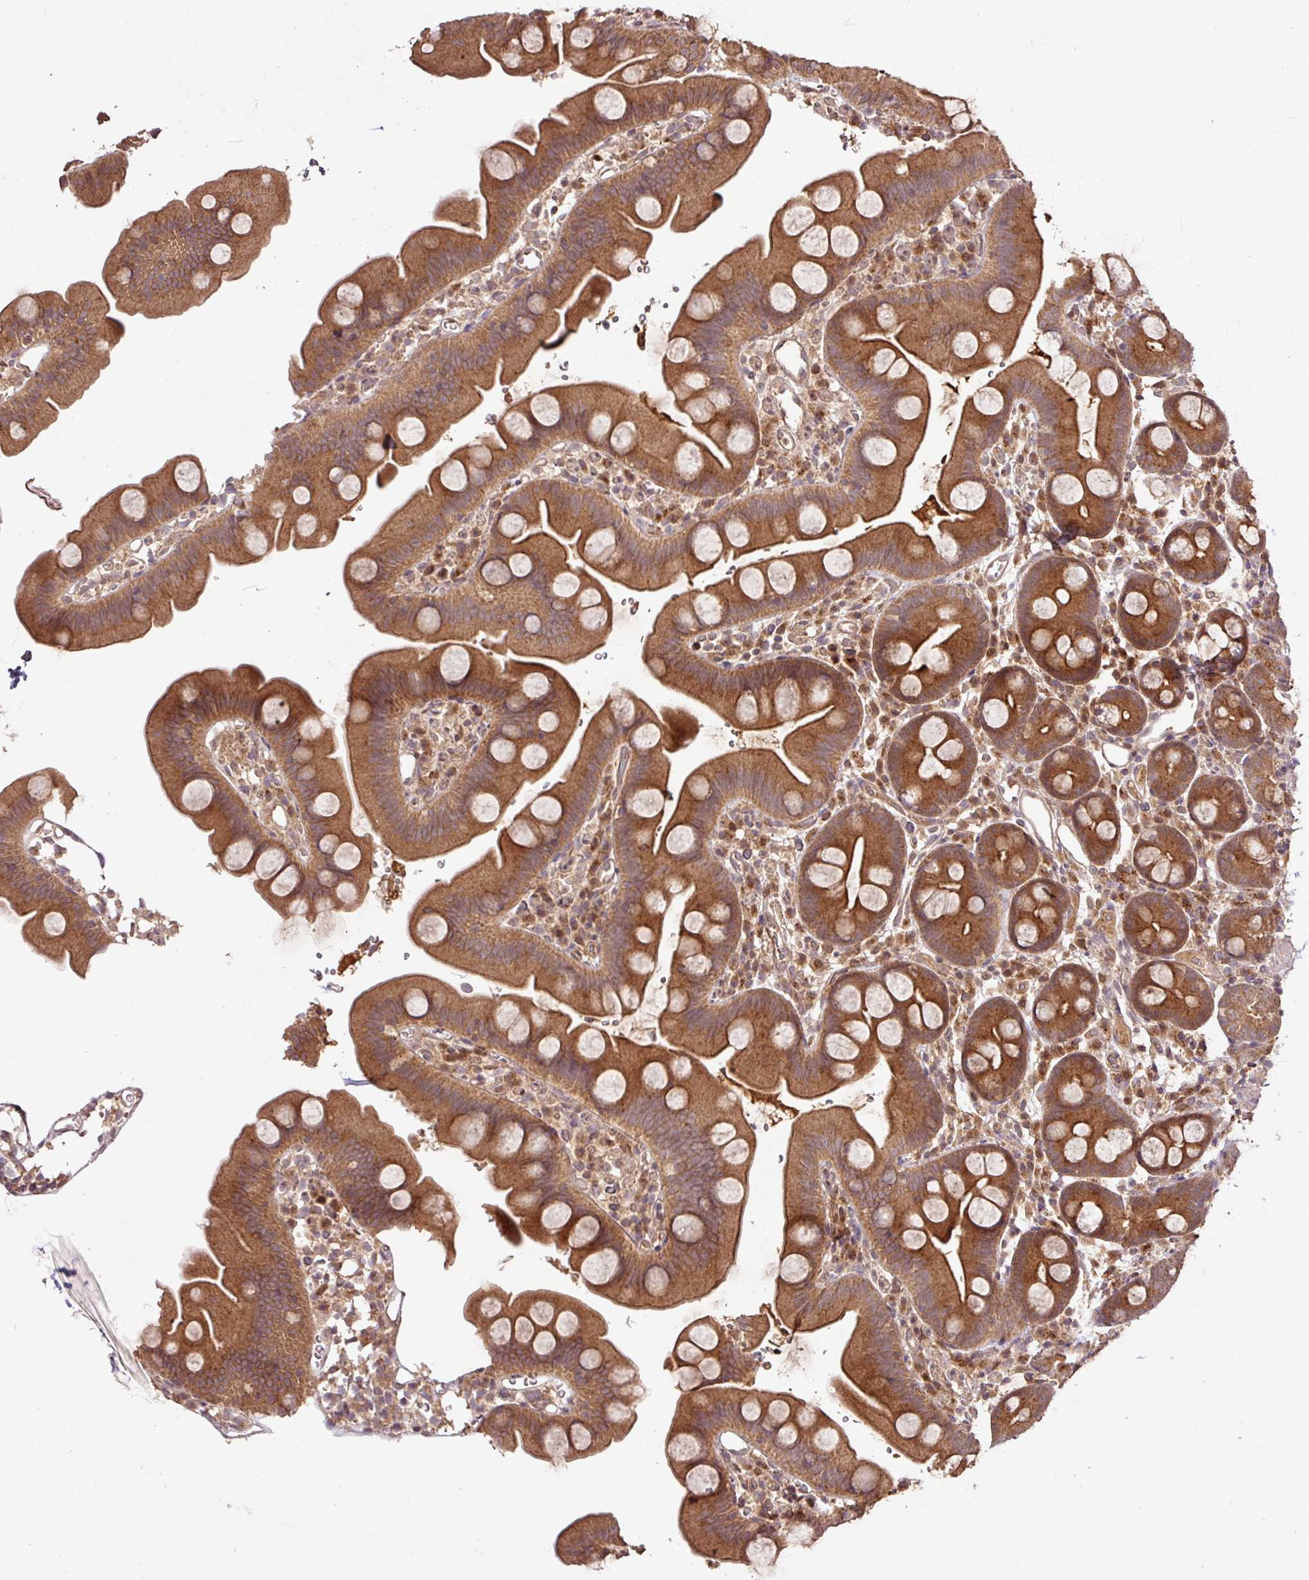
{"staining": {"intensity": "moderate", "quantity": ">75%", "location": "cytoplasmic/membranous"}, "tissue": "small intestine", "cell_type": "Glandular cells", "image_type": "normal", "snomed": [{"axis": "morphology", "description": "Normal tissue, NOS"}, {"axis": "topography", "description": "Small intestine"}], "caption": "Small intestine stained for a protein (brown) shows moderate cytoplasmic/membranous positive expression in approximately >75% of glandular cells.", "gene": "FAIM", "patient": {"sex": "female", "age": 68}}